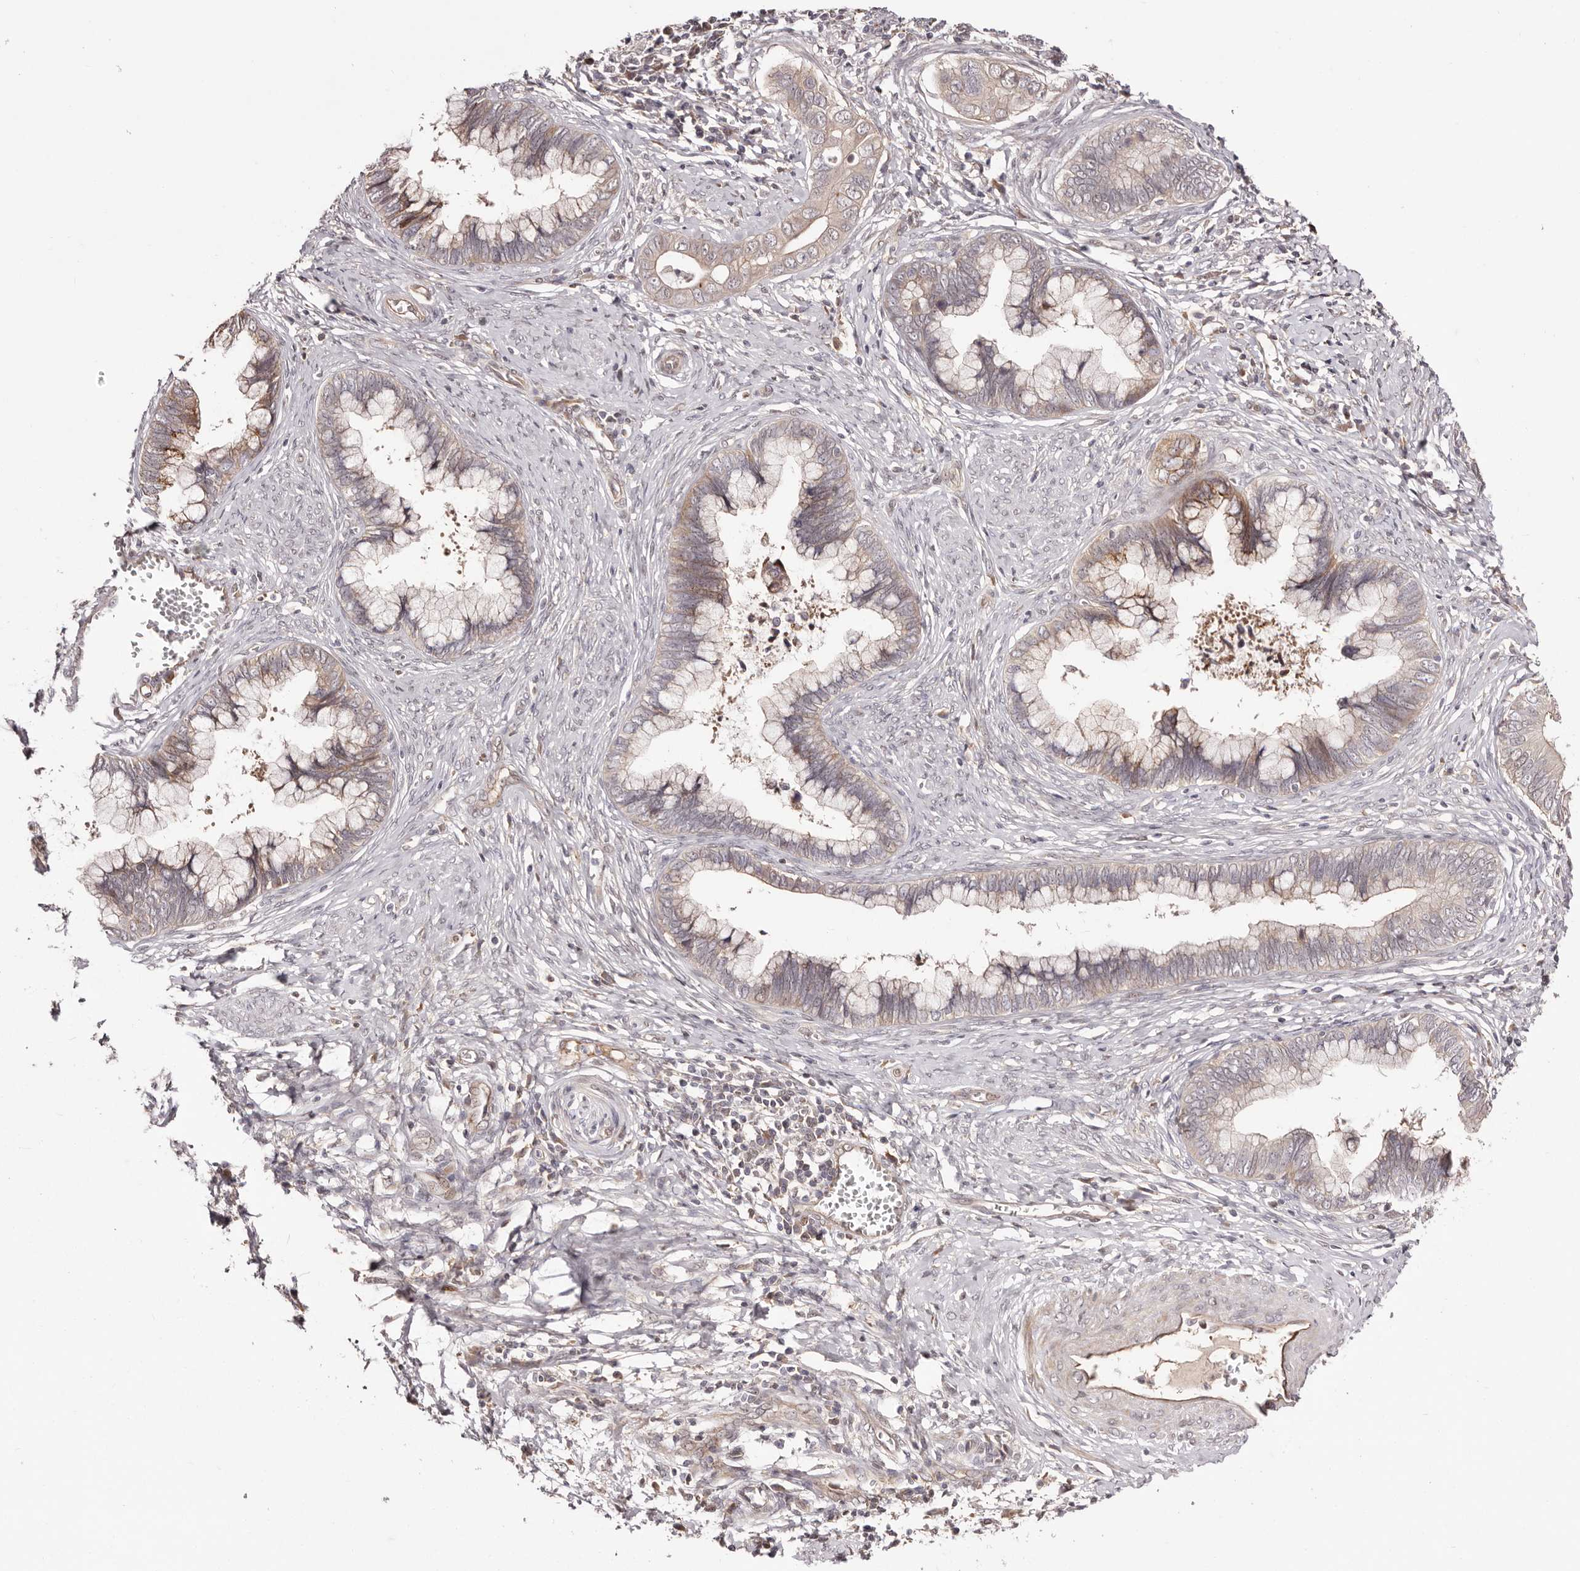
{"staining": {"intensity": "weak", "quantity": "<25%", "location": "cytoplasmic/membranous"}, "tissue": "cervical cancer", "cell_type": "Tumor cells", "image_type": "cancer", "snomed": [{"axis": "morphology", "description": "Adenocarcinoma, NOS"}, {"axis": "topography", "description": "Cervix"}], "caption": "The photomicrograph demonstrates no significant staining in tumor cells of cervical cancer (adenocarcinoma). (DAB immunohistochemistry (IHC) visualized using brightfield microscopy, high magnification).", "gene": "EGR3", "patient": {"sex": "female", "age": 44}}